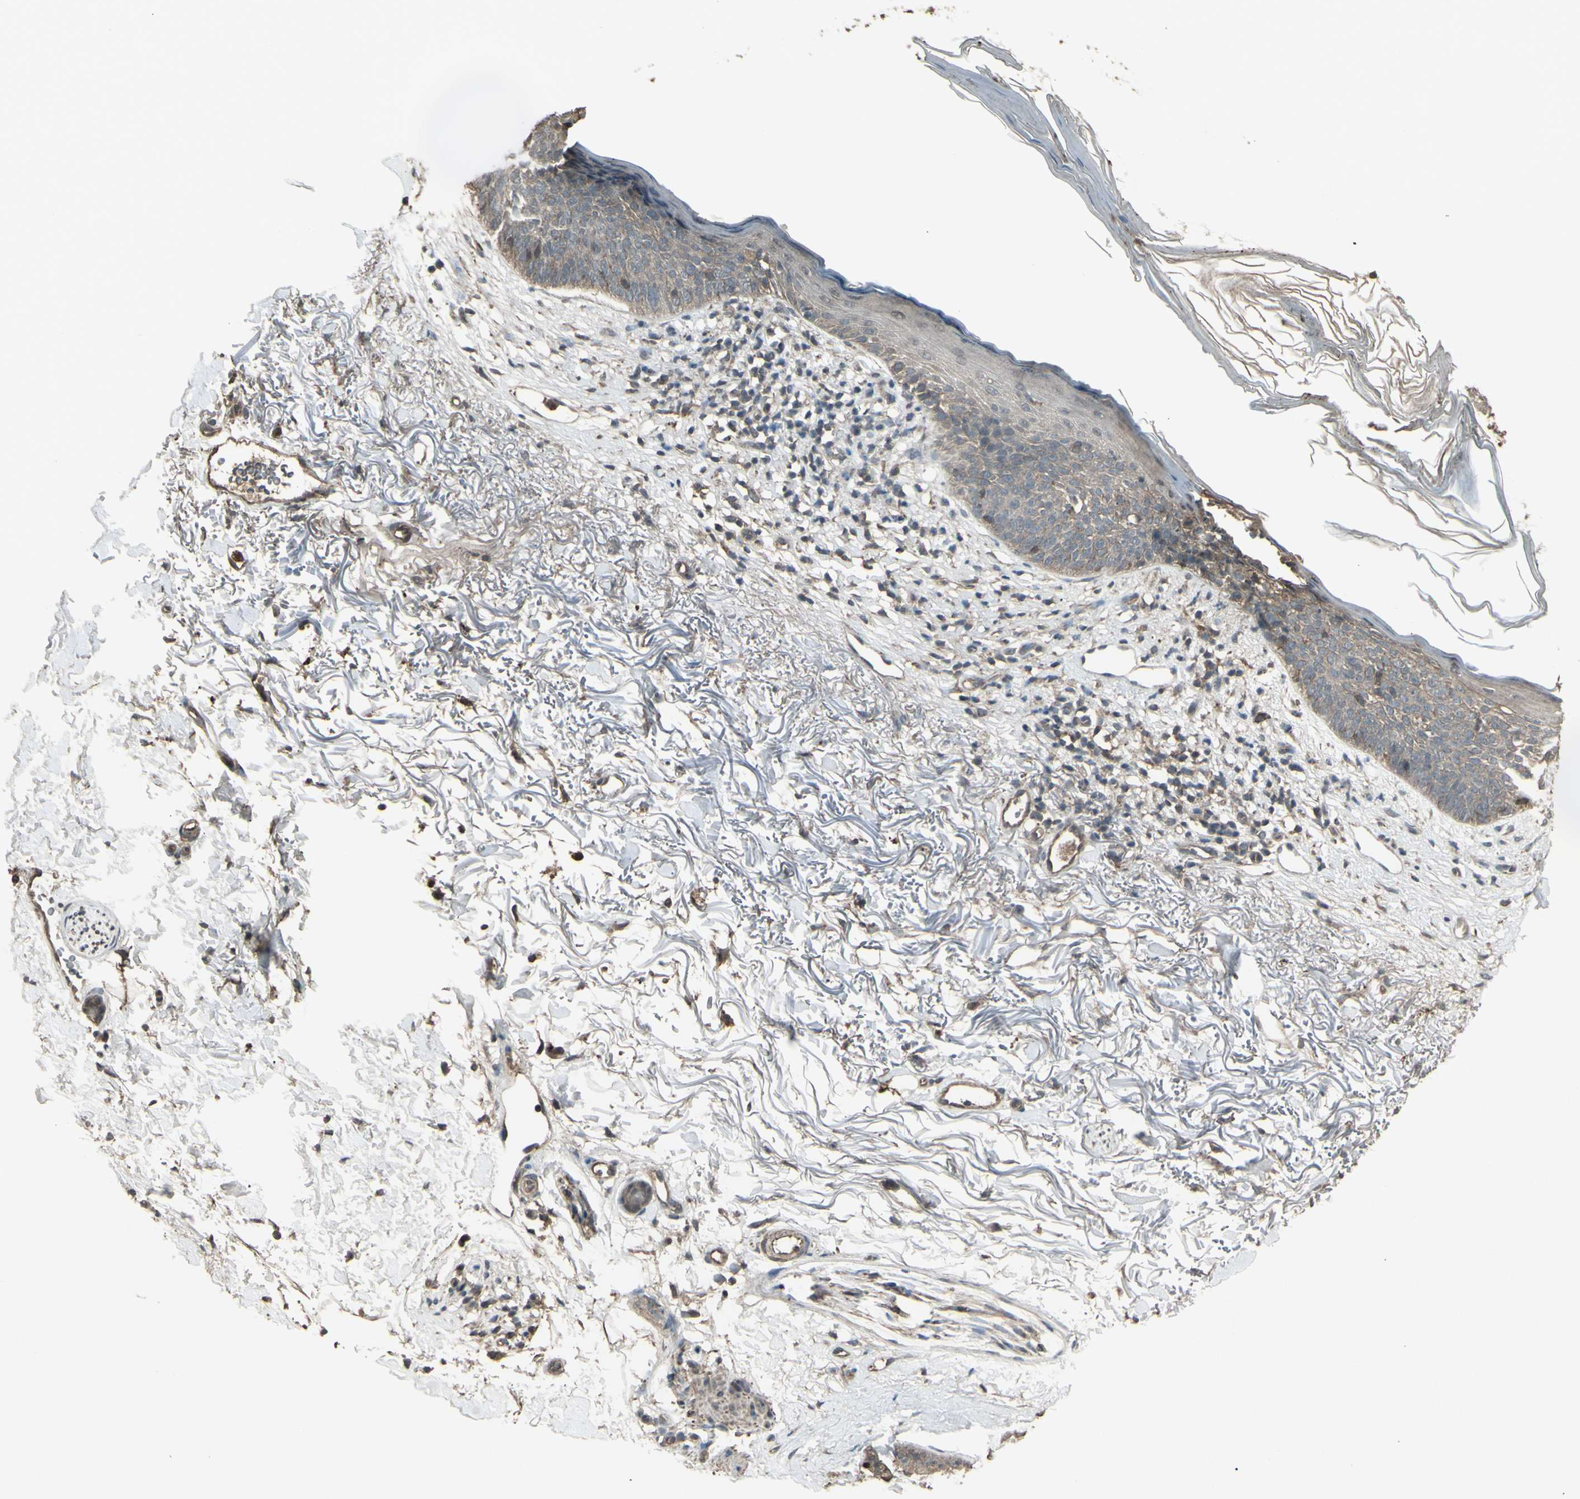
{"staining": {"intensity": "weak", "quantity": ">75%", "location": "cytoplasmic/membranous"}, "tissue": "skin cancer", "cell_type": "Tumor cells", "image_type": "cancer", "snomed": [{"axis": "morphology", "description": "Basal cell carcinoma"}, {"axis": "topography", "description": "Skin"}], "caption": "High-magnification brightfield microscopy of skin cancer stained with DAB (3,3'-diaminobenzidine) (brown) and counterstained with hematoxylin (blue). tumor cells exhibit weak cytoplasmic/membranous positivity is seen in about>75% of cells. (Brightfield microscopy of DAB IHC at high magnification).", "gene": "GNAS", "patient": {"sex": "female", "age": 70}}